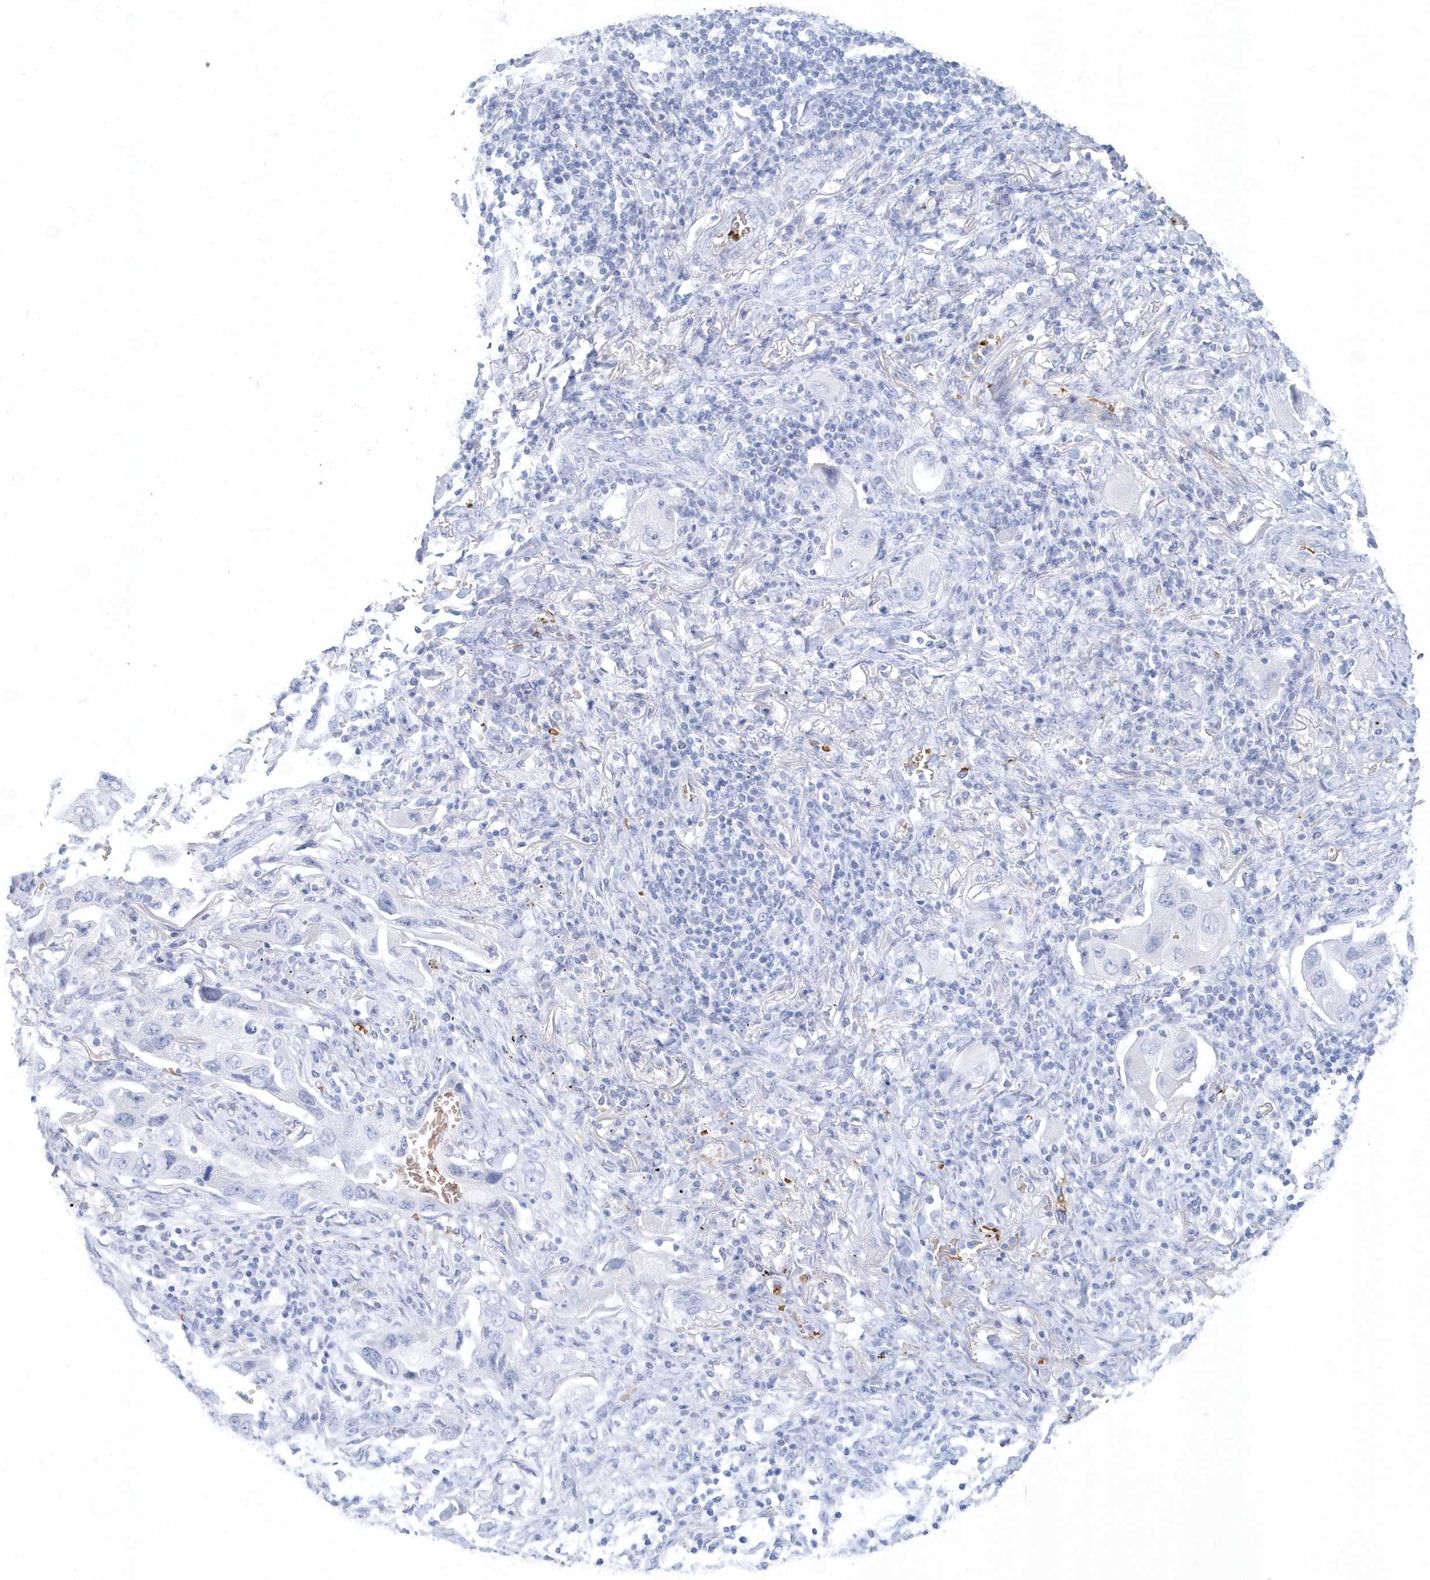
{"staining": {"intensity": "negative", "quantity": "none", "location": "none"}, "tissue": "lung cancer", "cell_type": "Tumor cells", "image_type": "cancer", "snomed": [{"axis": "morphology", "description": "Adenocarcinoma, NOS"}, {"axis": "topography", "description": "Lung"}], "caption": "There is no significant staining in tumor cells of lung cancer.", "gene": "HBA2", "patient": {"sex": "female", "age": 65}}